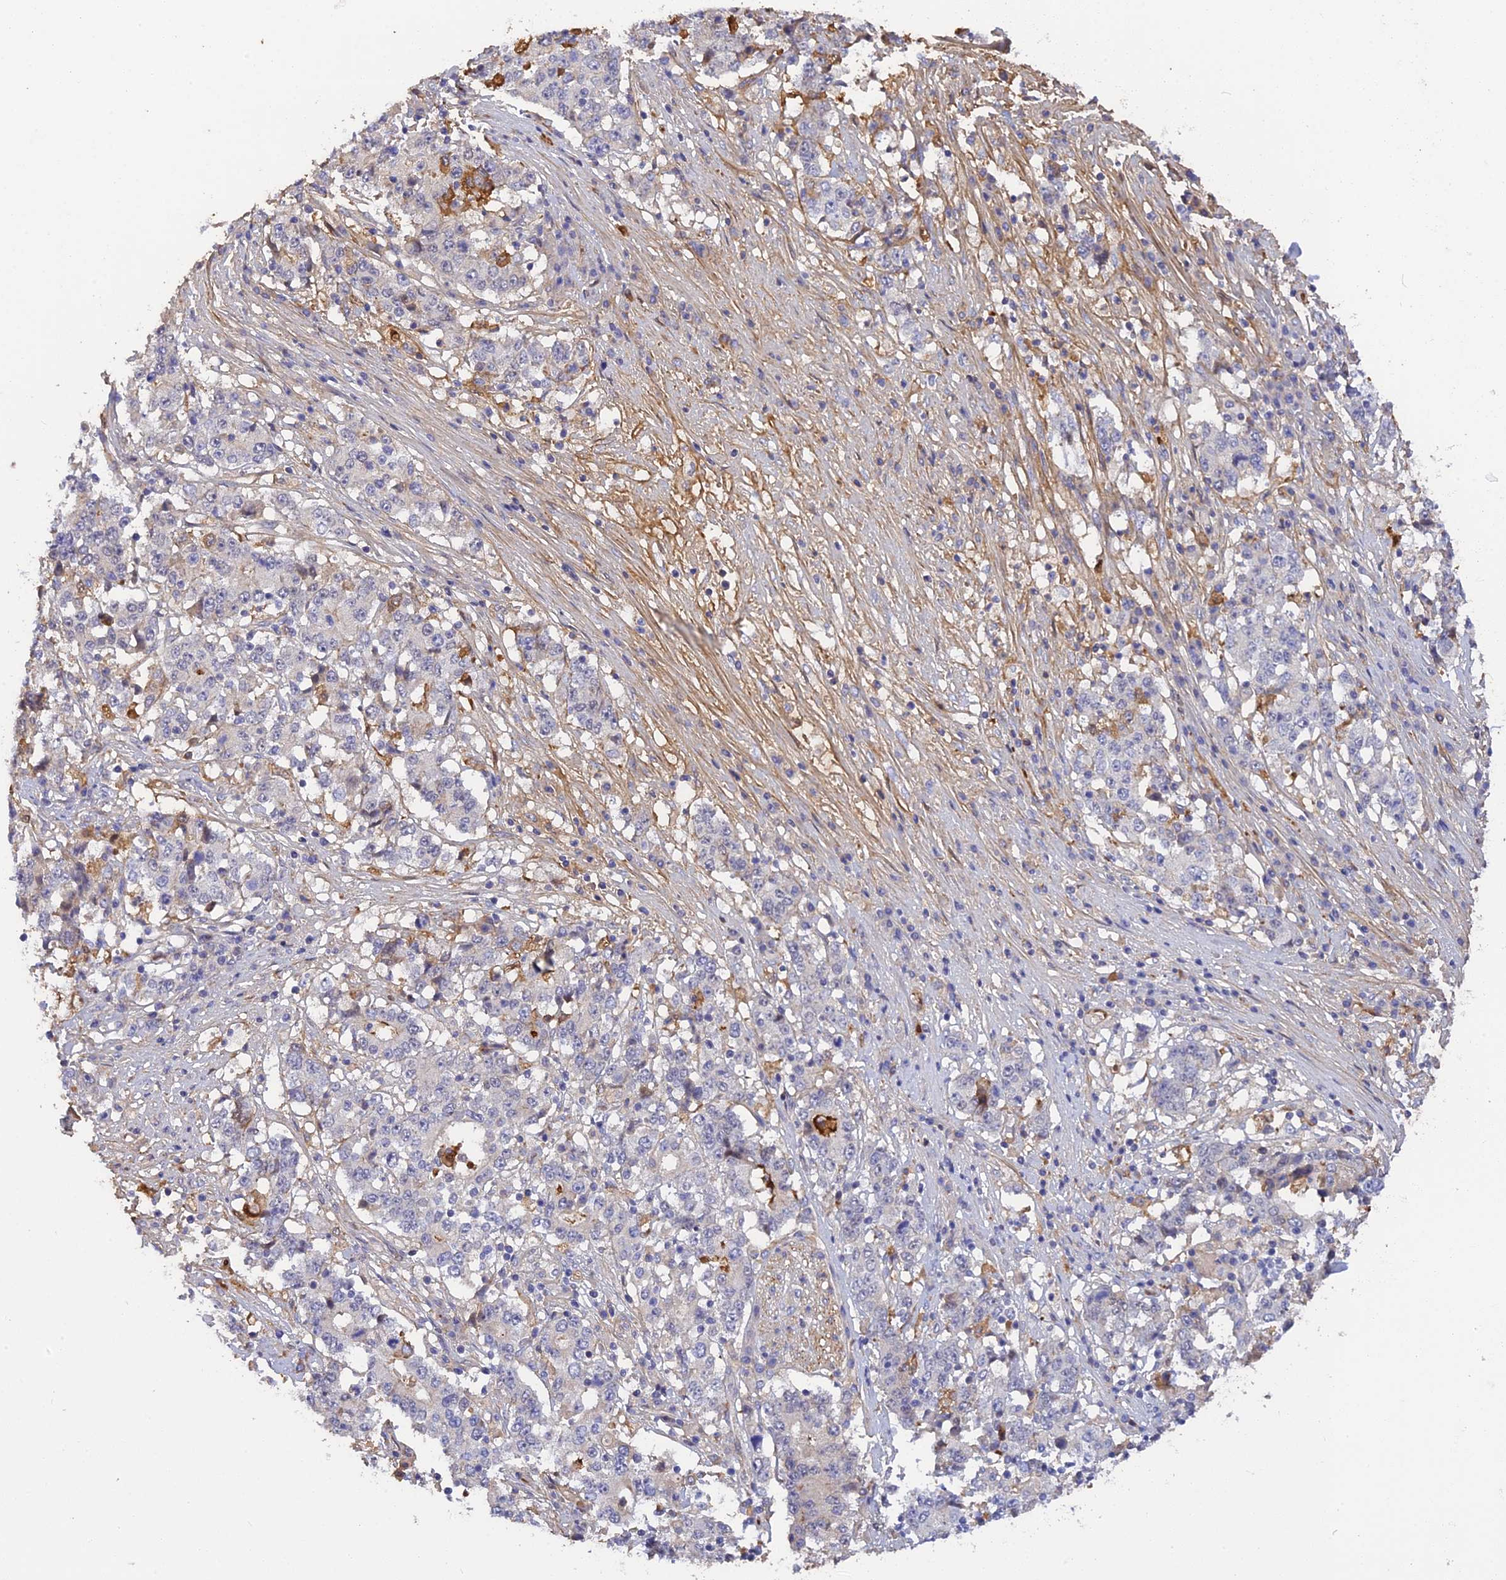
{"staining": {"intensity": "negative", "quantity": "none", "location": "none"}, "tissue": "stomach cancer", "cell_type": "Tumor cells", "image_type": "cancer", "snomed": [{"axis": "morphology", "description": "Adenocarcinoma, NOS"}, {"axis": "topography", "description": "Stomach"}], "caption": "Photomicrograph shows no protein expression in tumor cells of stomach cancer (adenocarcinoma) tissue.", "gene": "PZP", "patient": {"sex": "male", "age": 59}}